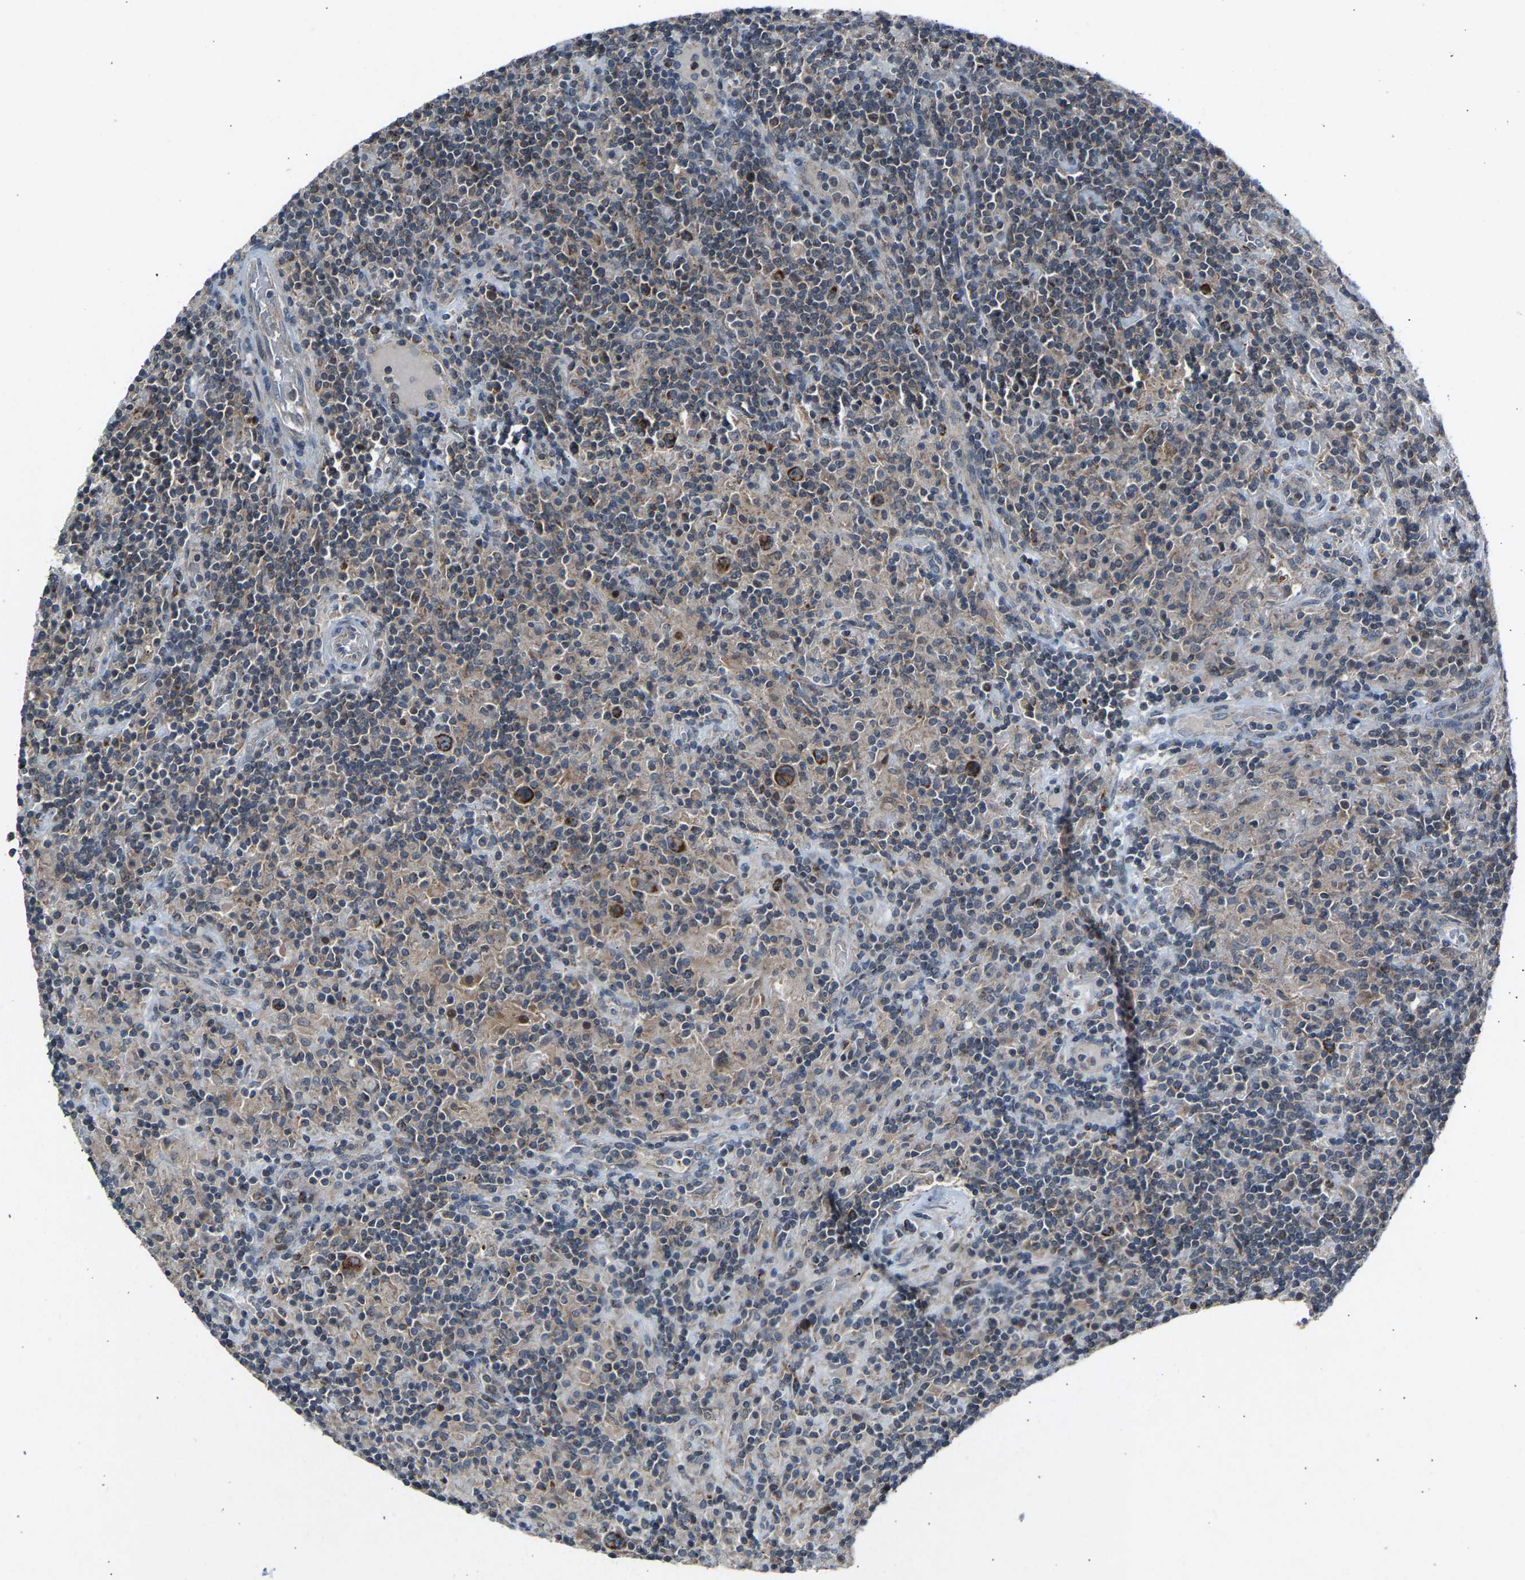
{"staining": {"intensity": "strong", "quantity": ">75%", "location": "cytoplasmic/membranous,nuclear"}, "tissue": "lymphoma", "cell_type": "Tumor cells", "image_type": "cancer", "snomed": [{"axis": "morphology", "description": "Hodgkin's disease, NOS"}, {"axis": "topography", "description": "Lymph node"}], "caption": "This photomicrograph exhibits Hodgkin's disease stained with immunohistochemistry to label a protein in brown. The cytoplasmic/membranous and nuclear of tumor cells show strong positivity for the protein. Nuclei are counter-stained blue.", "gene": "SLIRP", "patient": {"sex": "male", "age": 70}}